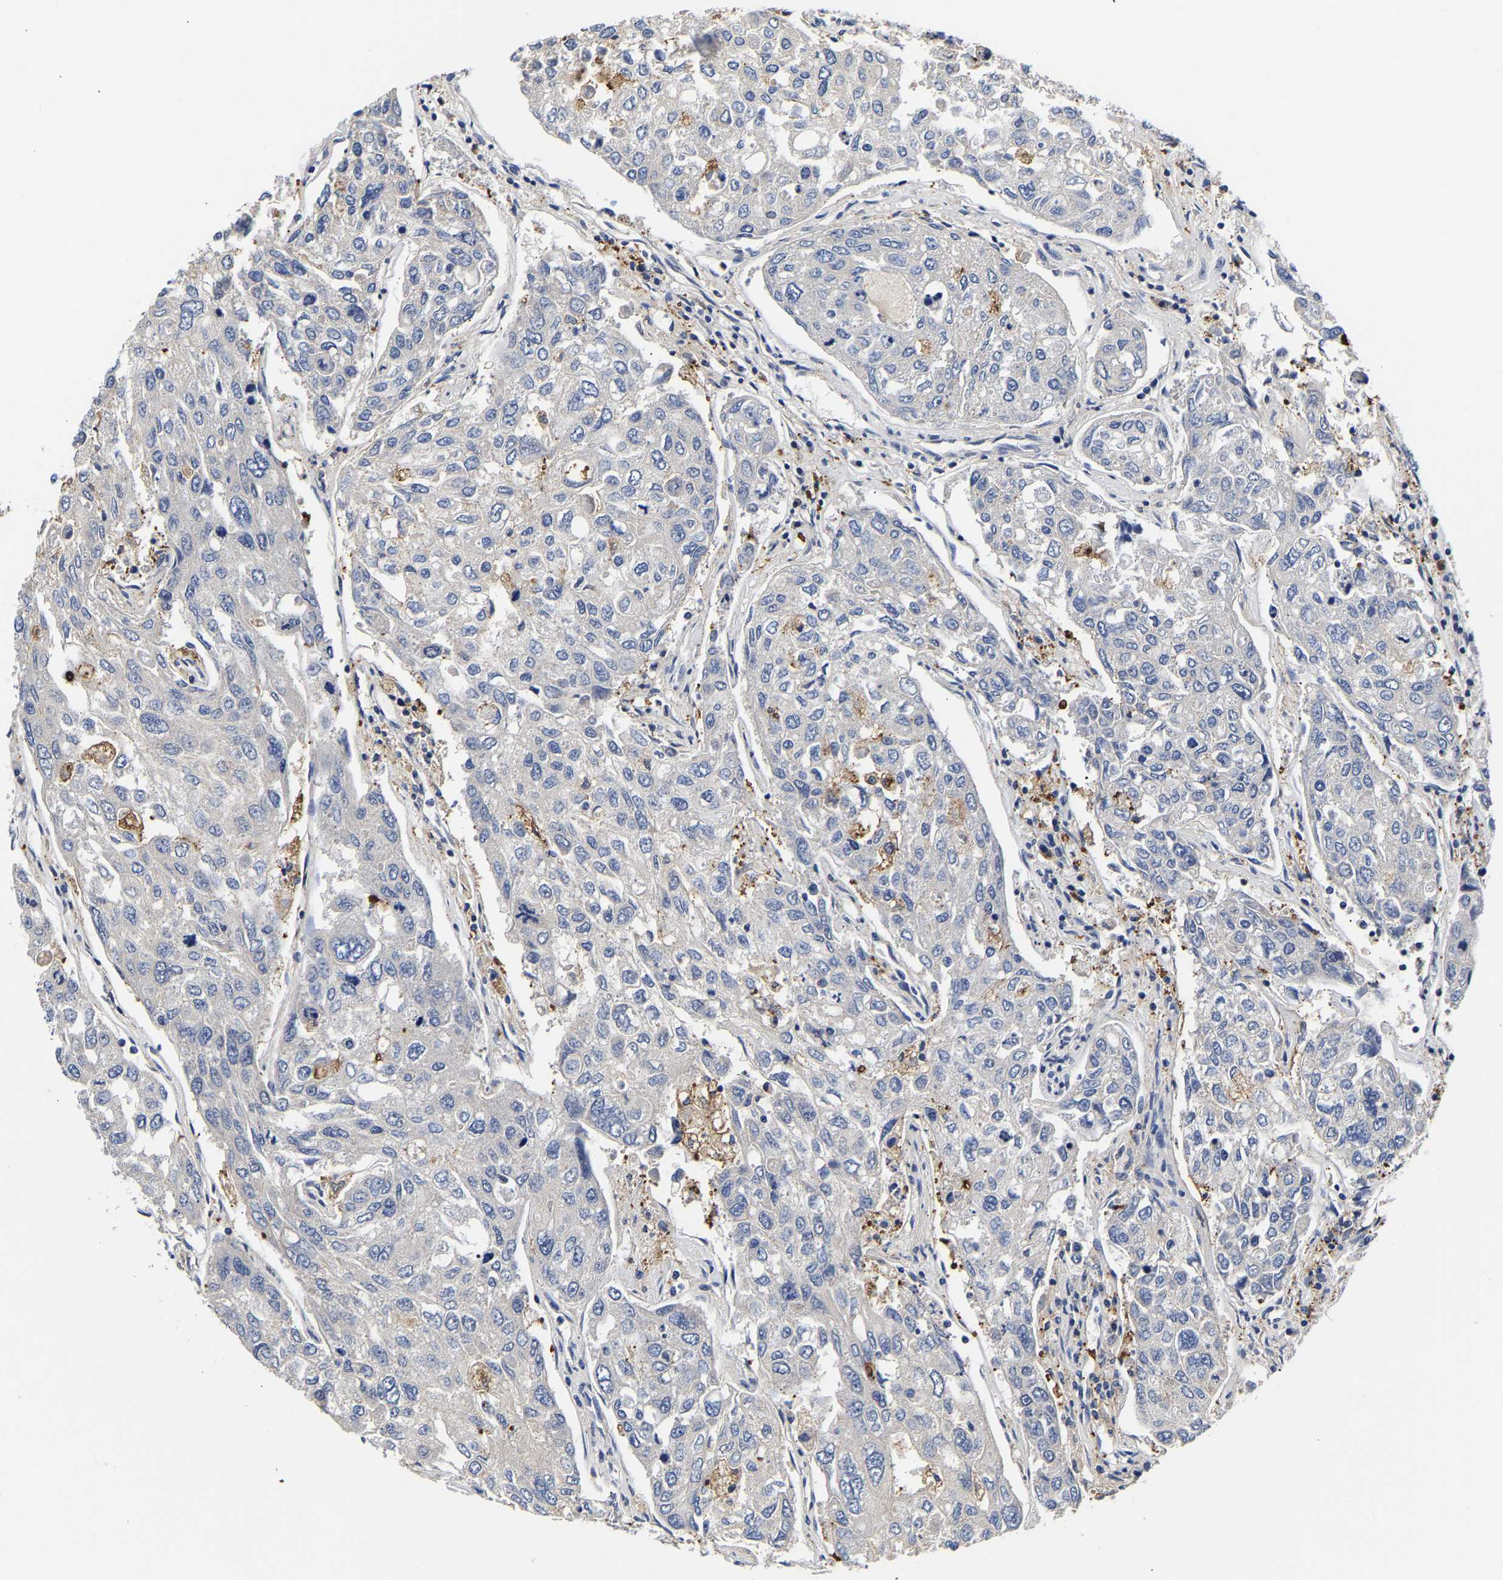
{"staining": {"intensity": "negative", "quantity": "none", "location": "none"}, "tissue": "urothelial cancer", "cell_type": "Tumor cells", "image_type": "cancer", "snomed": [{"axis": "morphology", "description": "Urothelial carcinoma, High grade"}, {"axis": "topography", "description": "Lymph node"}, {"axis": "topography", "description": "Urinary bladder"}], "caption": "The immunohistochemistry image has no significant staining in tumor cells of urothelial cancer tissue.", "gene": "CCDC6", "patient": {"sex": "male", "age": 51}}